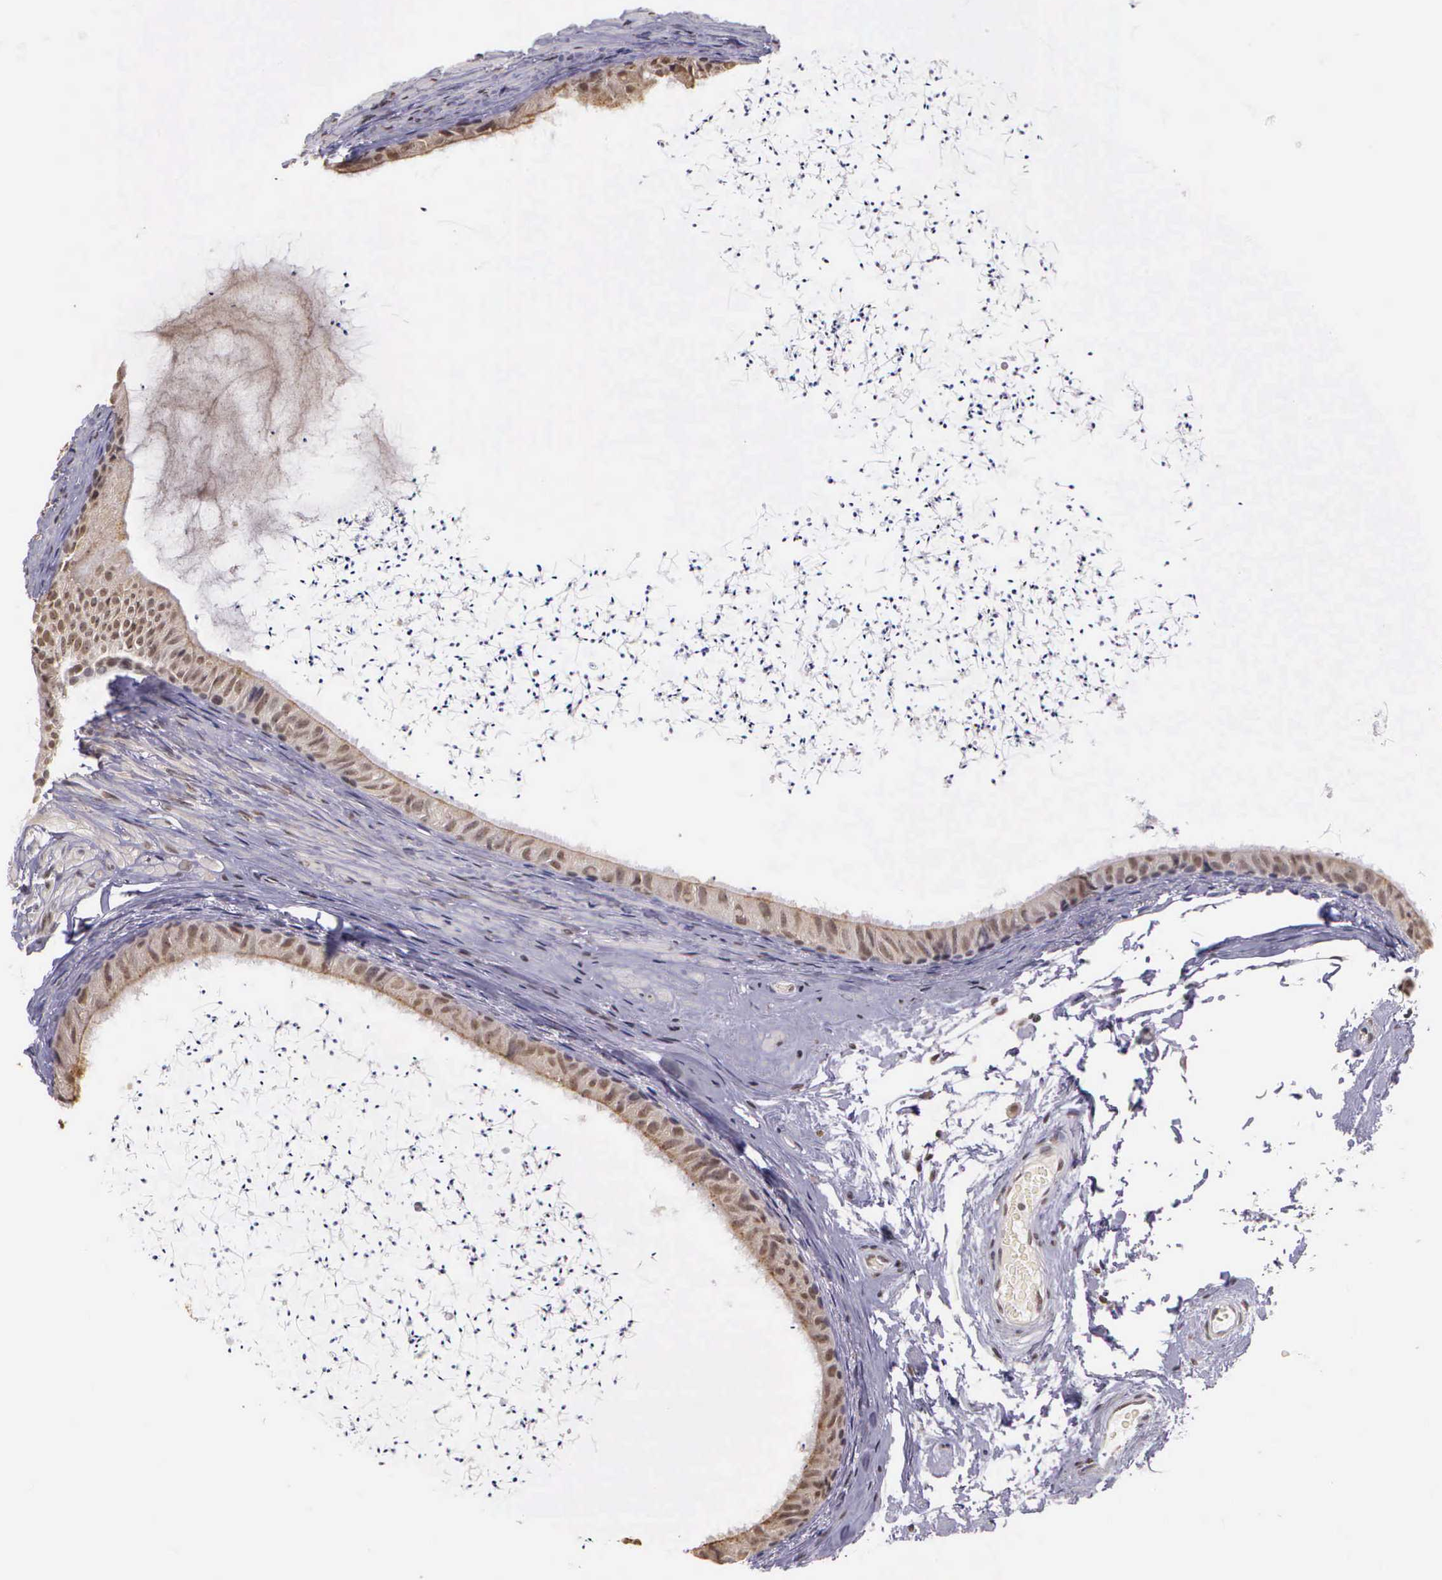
{"staining": {"intensity": "weak", "quantity": ">75%", "location": "nuclear"}, "tissue": "epididymis", "cell_type": "Glandular cells", "image_type": "normal", "snomed": [{"axis": "morphology", "description": "Normal tissue, NOS"}, {"axis": "topography", "description": "Epididymis"}], "caption": "Immunohistochemical staining of normal epididymis demonstrates low levels of weak nuclear expression in about >75% of glandular cells. (Stains: DAB (3,3'-diaminobenzidine) in brown, nuclei in blue, Microscopy: brightfield microscopy at high magnification).", "gene": "ARMCX5", "patient": {"sex": "male", "age": 77}}